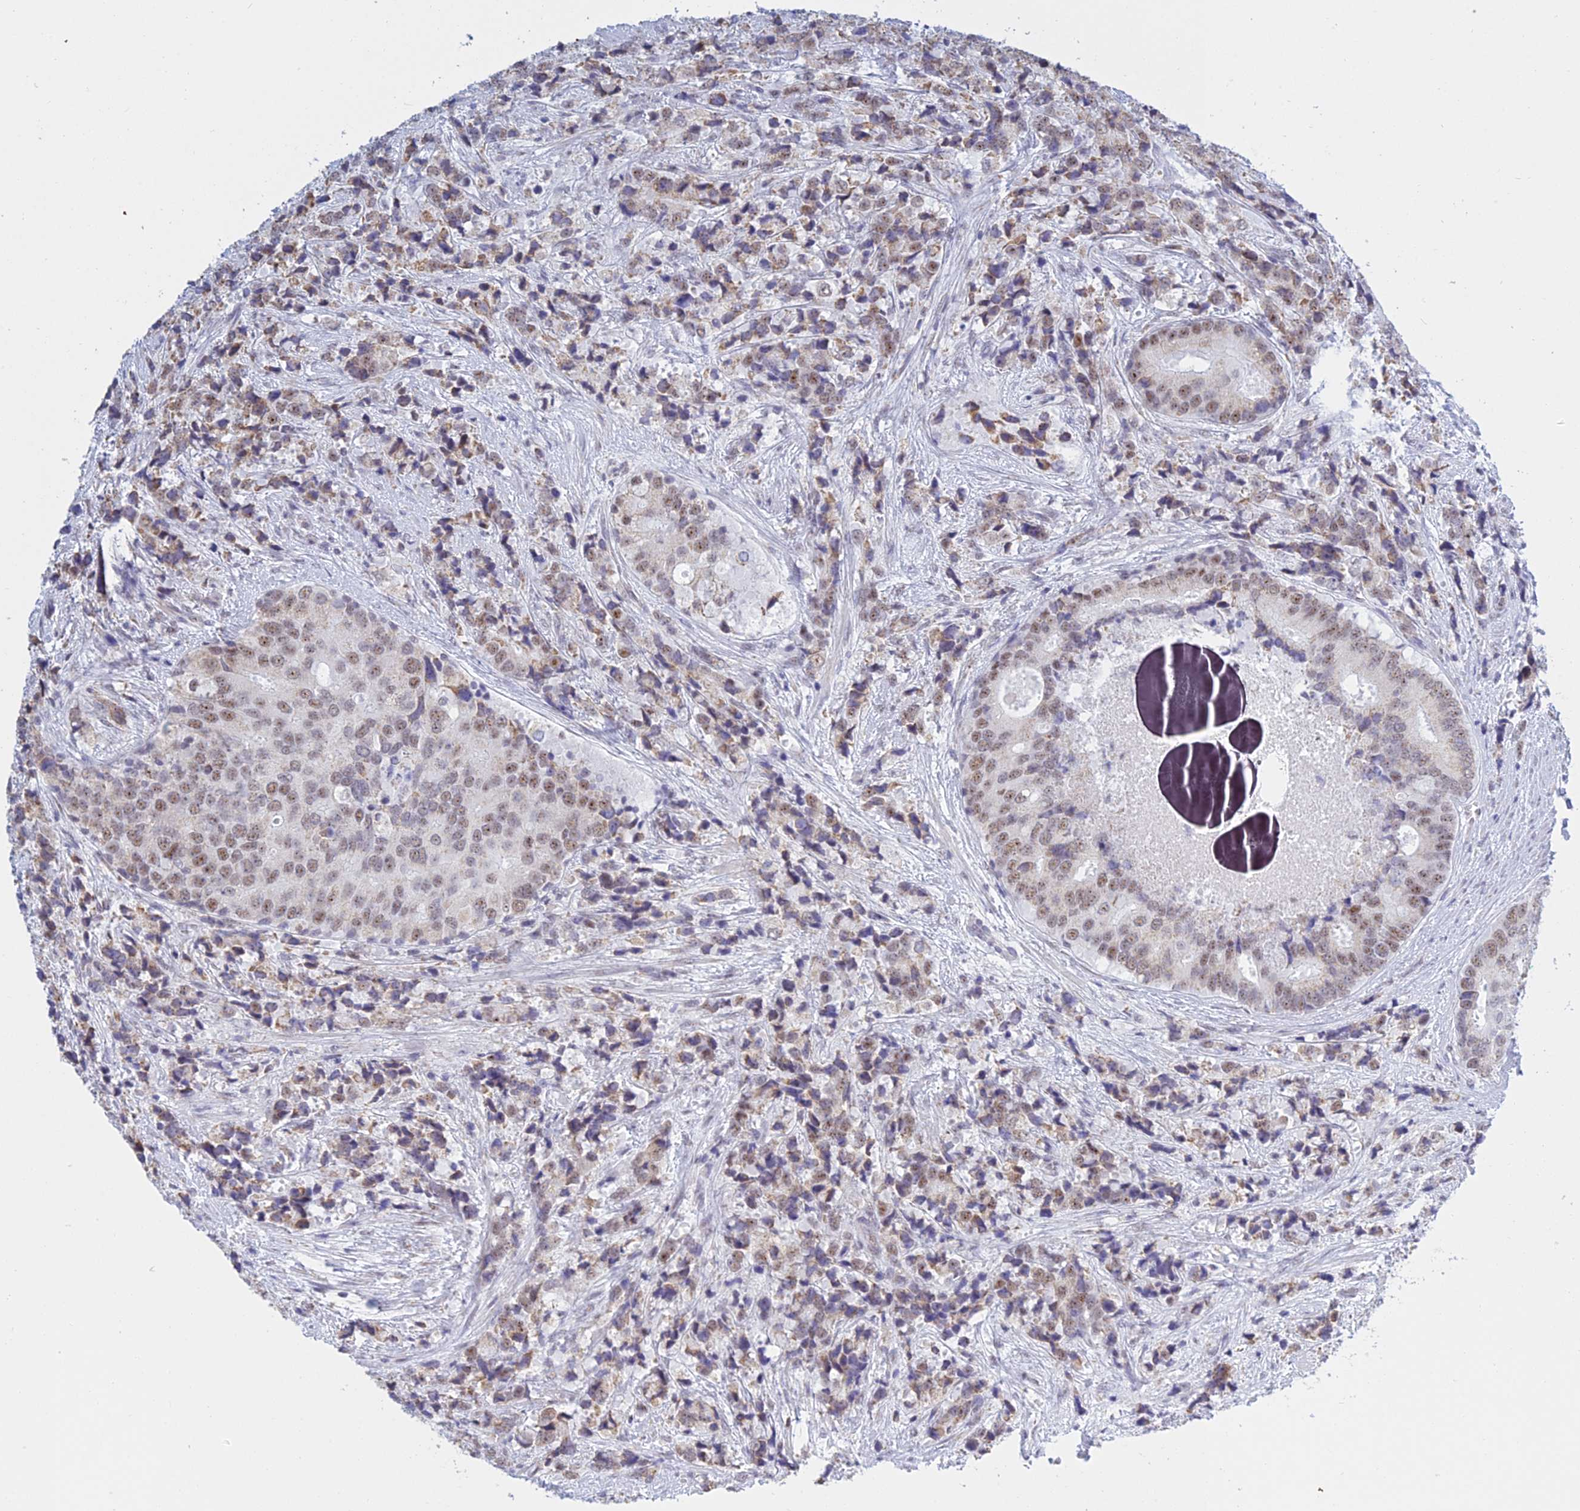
{"staining": {"intensity": "moderate", "quantity": ">75%", "location": "nuclear"}, "tissue": "prostate cancer", "cell_type": "Tumor cells", "image_type": "cancer", "snomed": [{"axis": "morphology", "description": "Adenocarcinoma, High grade"}, {"axis": "topography", "description": "Prostate"}], "caption": "Tumor cells exhibit moderate nuclear positivity in about >75% of cells in prostate cancer. (brown staining indicates protein expression, while blue staining denotes nuclei).", "gene": "KLF14", "patient": {"sex": "male", "age": 62}}